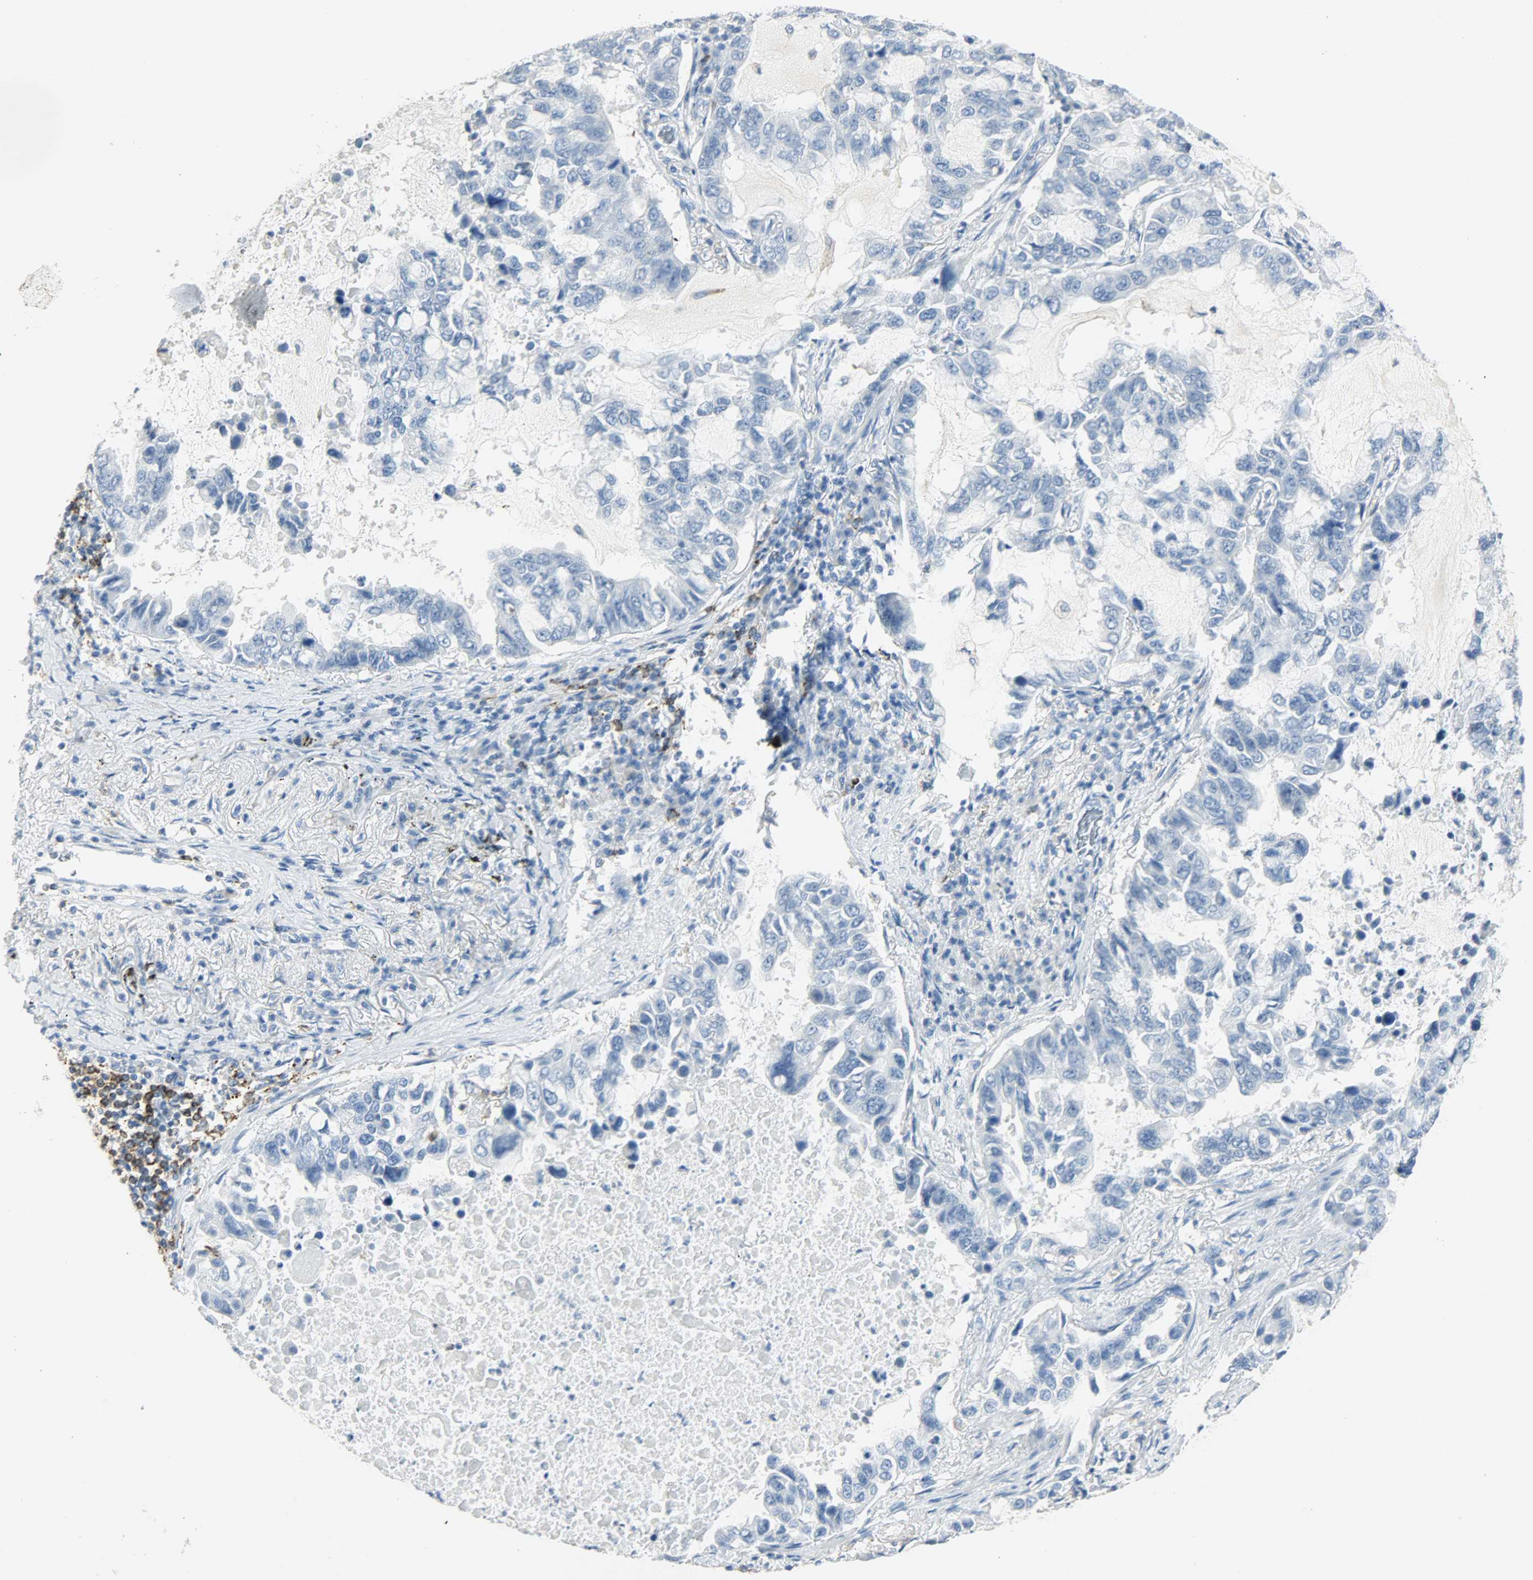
{"staining": {"intensity": "negative", "quantity": "none", "location": "none"}, "tissue": "lung cancer", "cell_type": "Tumor cells", "image_type": "cancer", "snomed": [{"axis": "morphology", "description": "Adenocarcinoma, NOS"}, {"axis": "topography", "description": "Lung"}], "caption": "Immunohistochemistry of human lung cancer (adenocarcinoma) reveals no expression in tumor cells.", "gene": "PTPN6", "patient": {"sex": "male", "age": 64}}